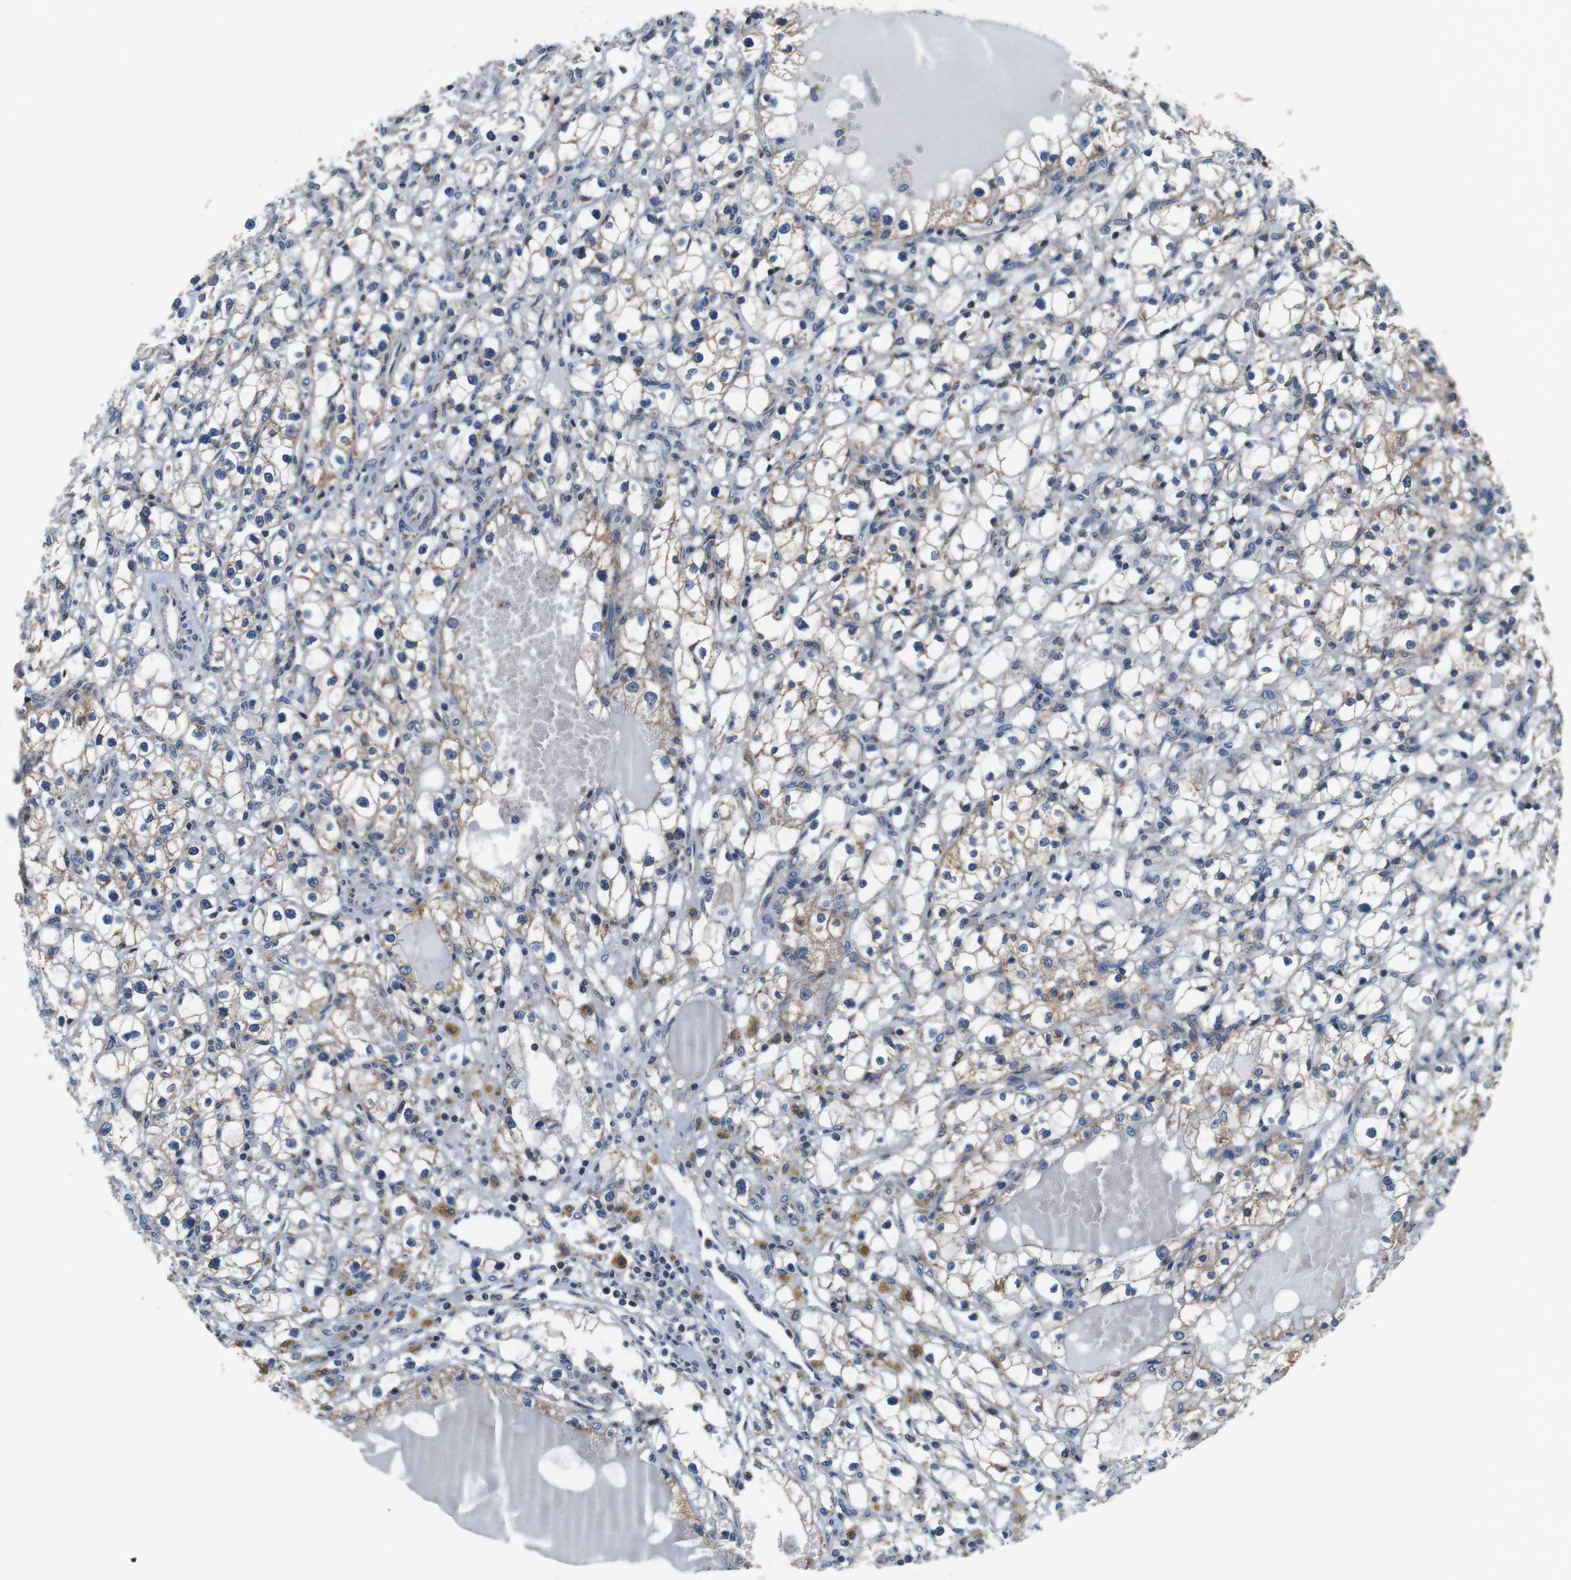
{"staining": {"intensity": "weak", "quantity": "25%-75%", "location": "cytoplasmic/membranous"}, "tissue": "renal cancer", "cell_type": "Tumor cells", "image_type": "cancer", "snomed": [{"axis": "morphology", "description": "Adenocarcinoma, NOS"}, {"axis": "topography", "description": "Kidney"}], "caption": "Tumor cells display low levels of weak cytoplasmic/membranous positivity in approximately 25%-75% of cells in human renal cancer (adenocarcinoma). The protein is stained brown, and the nuclei are stained in blue (DAB (3,3'-diaminobenzidine) IHC with brightfield microscopy, high magnification).", "gene": "LRP4", "patient": {"sex": "male", "age": 56}}